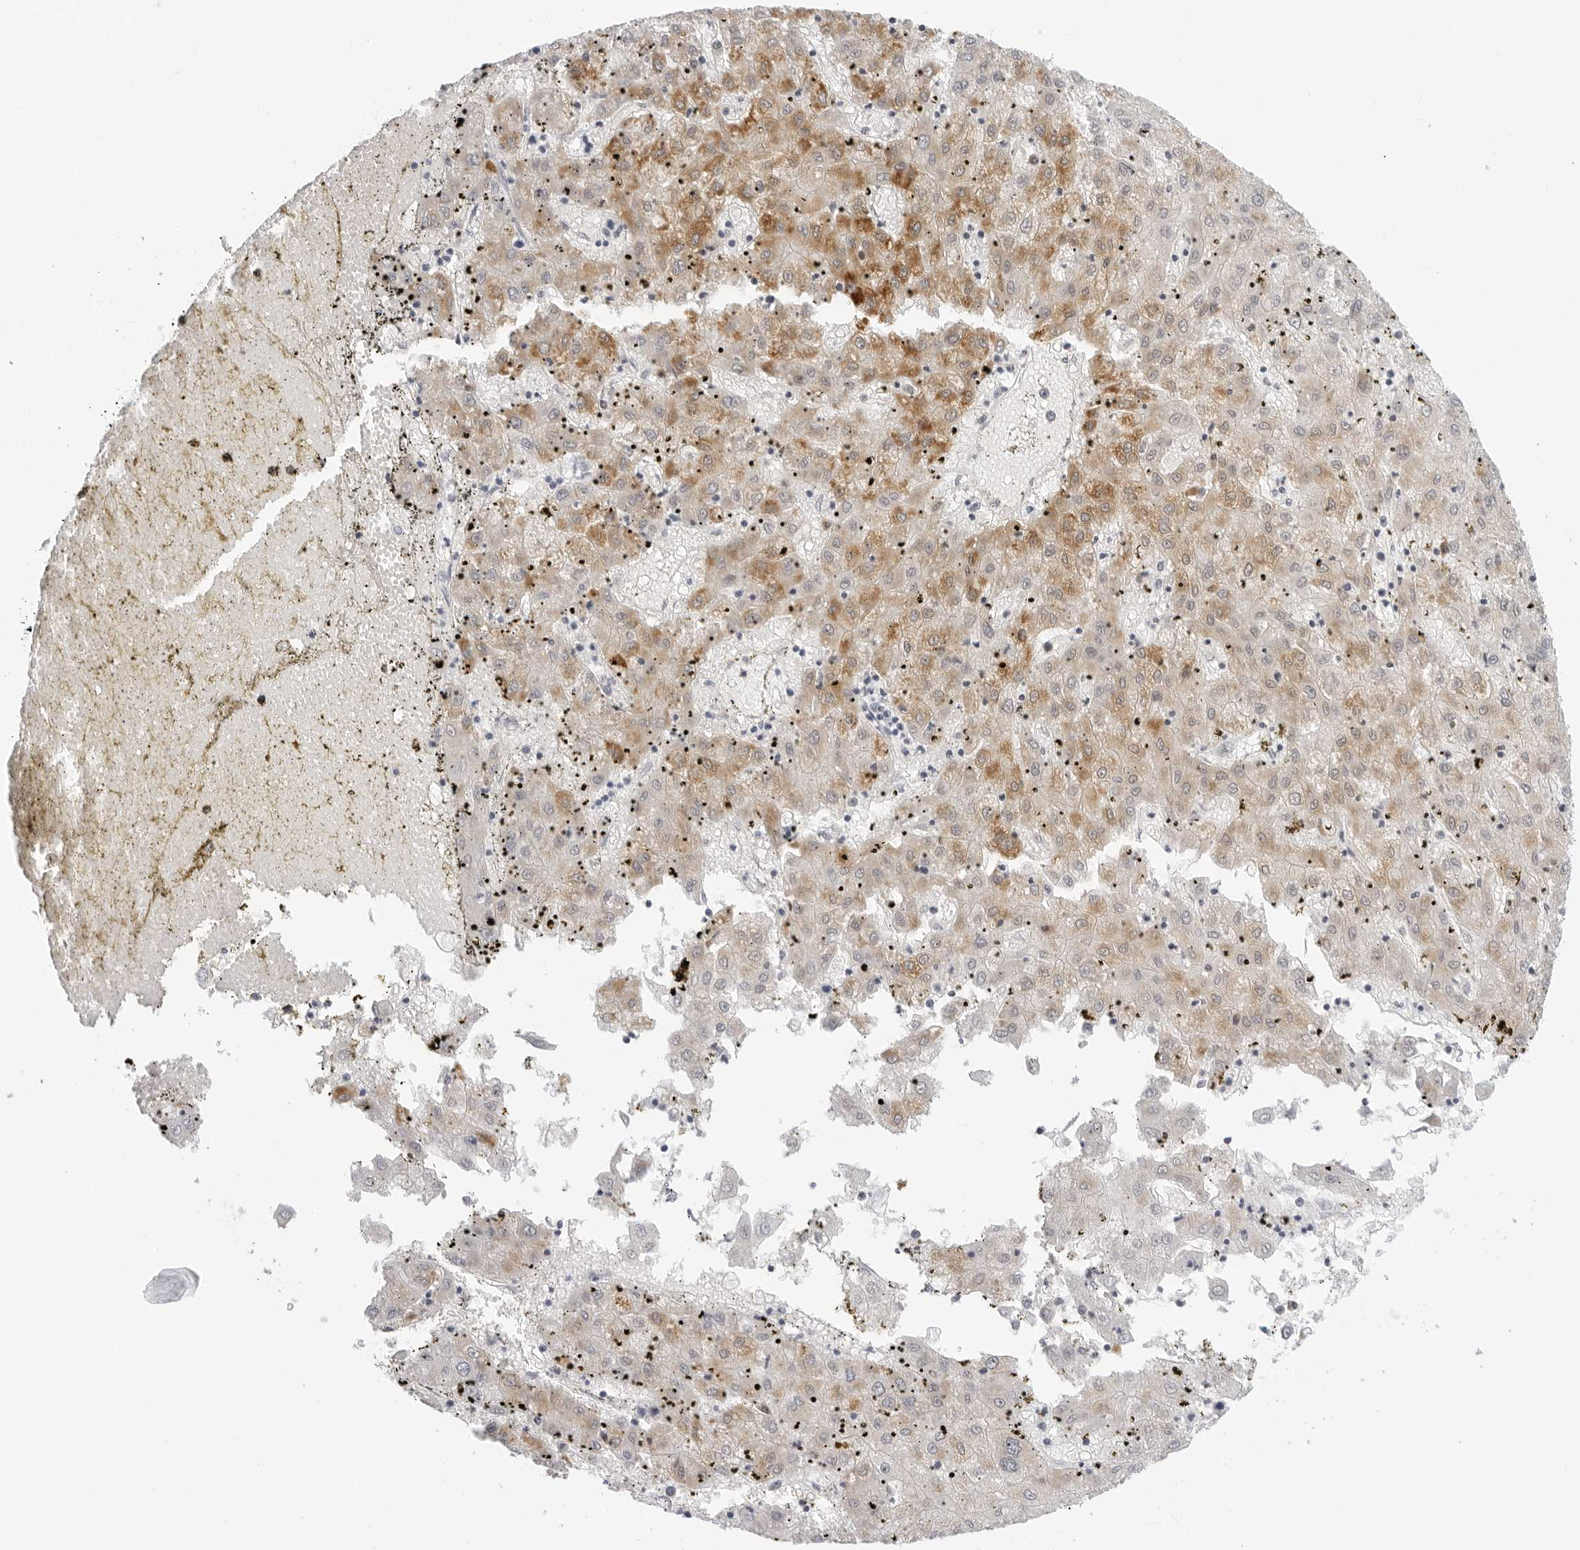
{"staining": {"intensity": "moderate", "quantity": "25%-75%", "location": "cytoplasmic/membranous"}, "tissue": "liver cancer", "cell_type": "Tumor cells", "image_type": "cancer", "snomed": [{"axis": "morphology", "description": "Carcinoma, Hepatocellular, NOS"}, {"axis": "topography", "description": "Liver"}], "caption": "Immunohistochemical staining of human liver cancer demonstrates medium levels of moderate cytoplasmic/membranous protein positivity in about 25%-75% of tumor cells. (DAB (3,3'-diaminobenzidine) = brown stain, brightfield microscopy at high magnification).", "gene": "EDN2", "patient": {"sex": "male", "age": 72}}